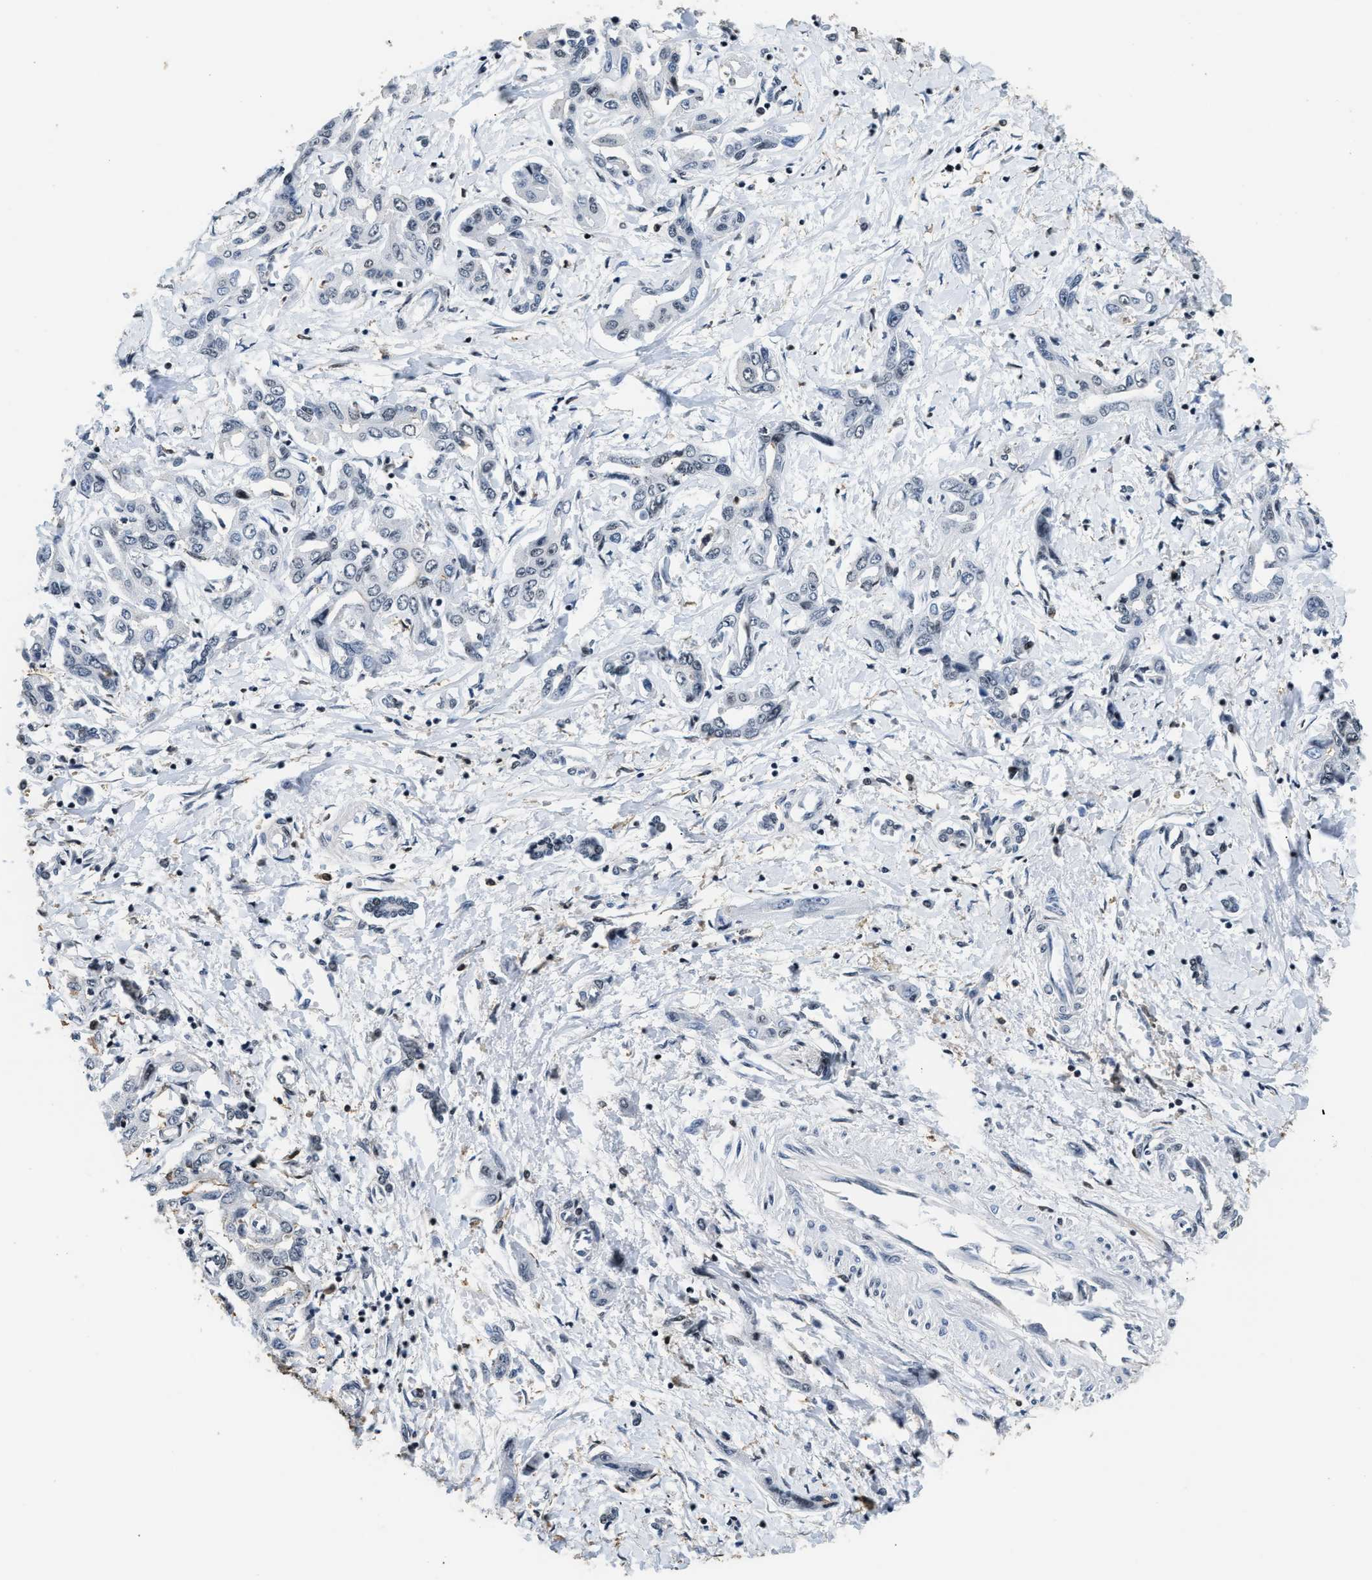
{"staining": {"intensity": "negative", "quantity": "none", "location": "none"}, "tissue": "liver cancer", "cell_type": "Tumor cells", "image_type": "cancer", "snomed": [{"axis": "morphology", "description": "Cholangiocarcinoma"}, {"axis": "topography", "description": "Liver"}], "caption": "An immunohistochemistry (IHC) photomicrograph of liver cancer is shown. There is no staining in tumor cells of liver cancer.", "gene": "RAD21", "patient": {"sex": "male", "age": 59}}